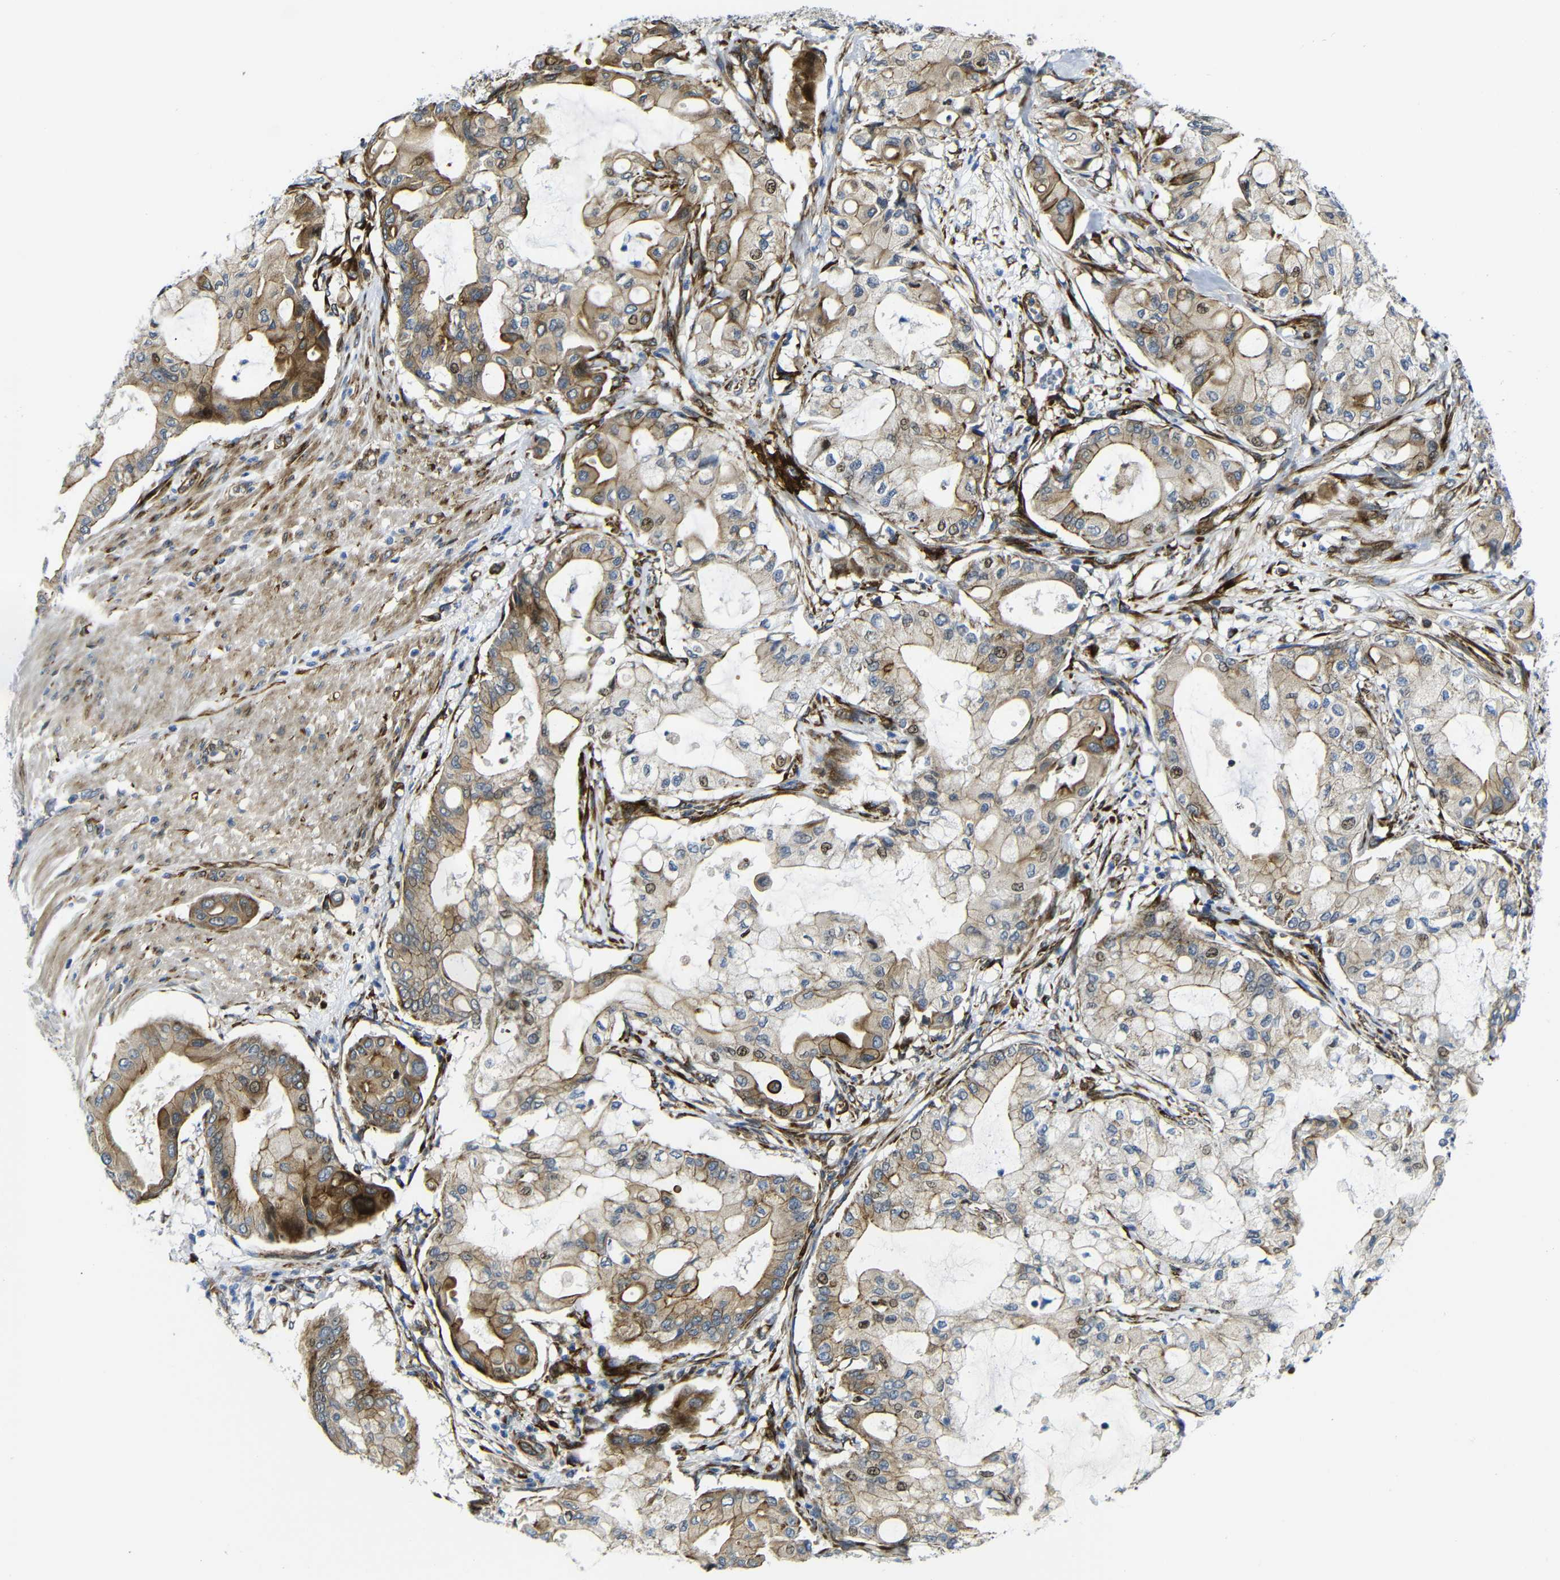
{"staining": {"intensity": "strong", "quantity": "25%-75%", "location": "cytoplasmic/membranous"}, "tissue": "pancreatic cancer", "cell_type": "Tumor cells", "image_type": "cancer", "snomed": [{"axis": "morphology", "description": "Adenocarcinoma, NOS"}, {"axis": "morphology", "description": "Adenocarcinoma, metastatic, NOS"}, {"axis": "topography", "description": "Lymph node"}, {"axis": "topography", "description": "Pancreas"}, {"axis": "topography", "description": "Duodenum"}], "caption": "The photomicrograph shows immunohistochemical staining of pancreatic cancer (adenocarcinoma). There is strong cytoplasmic/membranous expression is appreciated in about 25%-75% of tumor cells. (DAB (3,3'-diaminobenzidine) = brown stain, brightfield microscopy at high magnification).", "gene": "PARP14", "patient": {"sex": "female", "age": 64}}